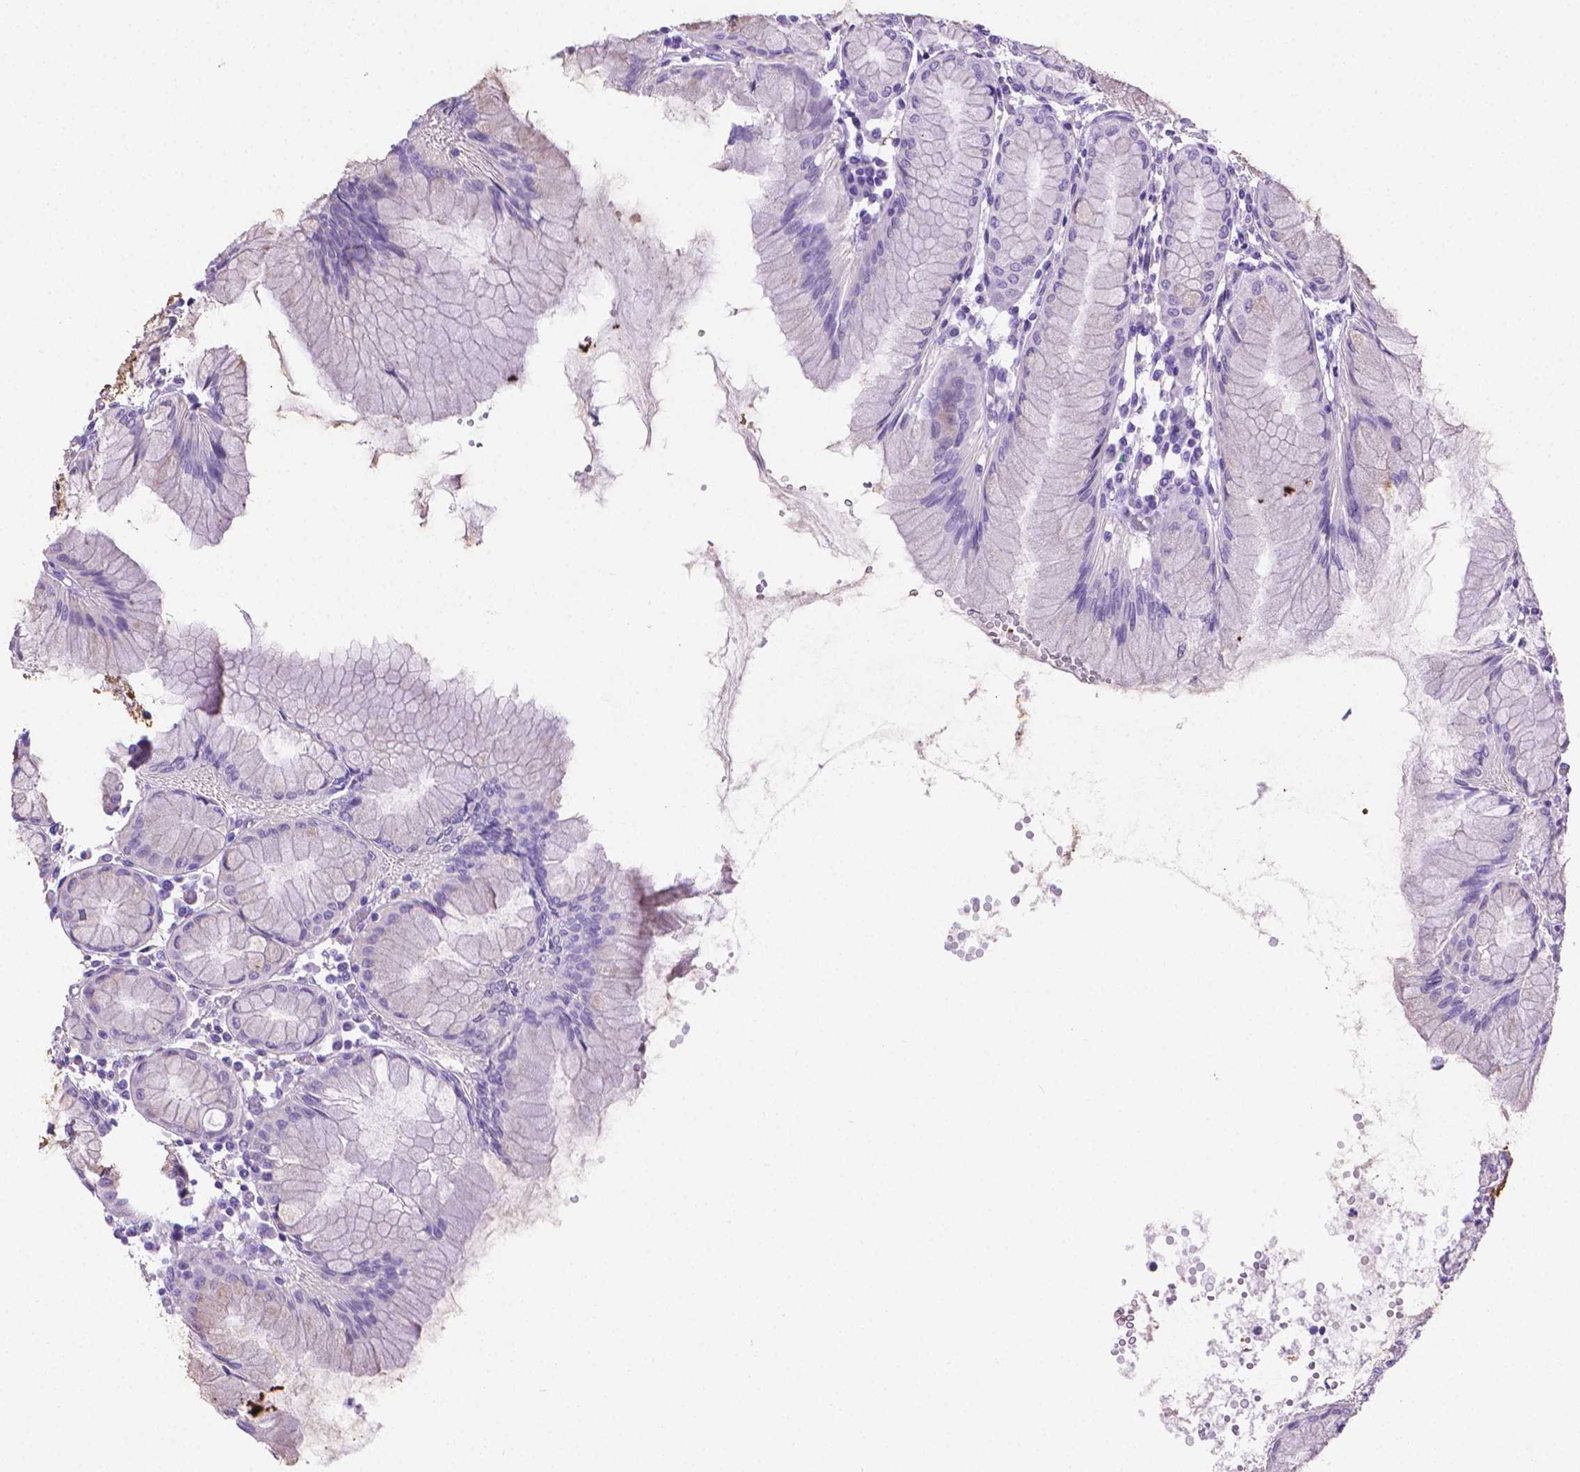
{"staining": {"intensity": "moderate", "quantity": "<25%", "location": "cytoplasmic/membranous"}, "tissue": "stomach", "cell_type": "Glandular cells", "image_type": "normal", "snomed": [{"axis": "morphology", "description": "Normal tissue, NOS"}, {"axis": "topography", "description": "Stomach"}], "caption": "Human stomach stained with a brown dye reveals moderate cytoplasmic/membranous positive positivity in about <25% of glandular cells.", "gene": "PNMA2", "patient": {"sex": "female", "age": 57}}